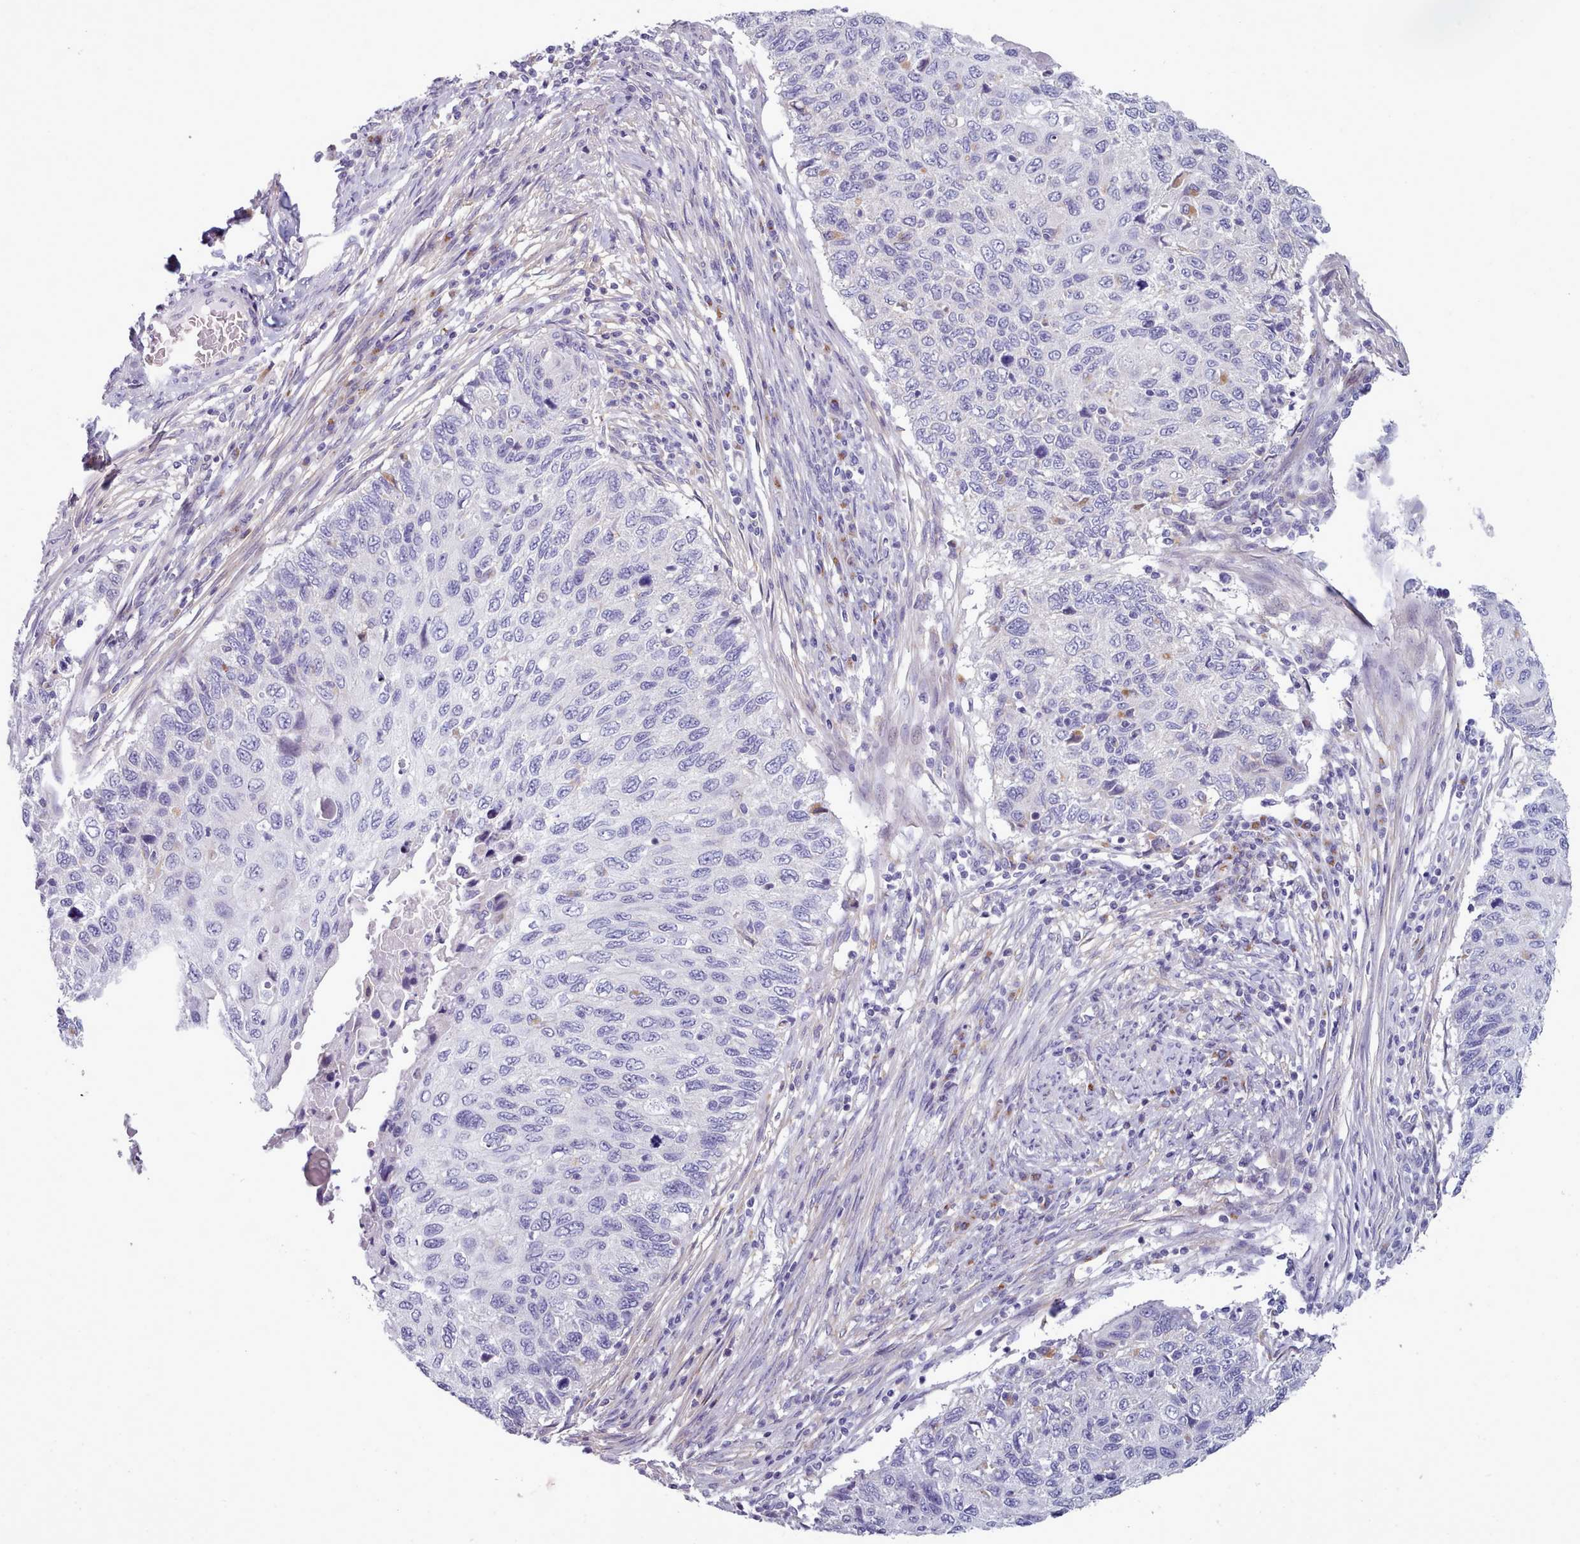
{"staining": {"intensity": "negative", "quantity": "none", "location": "none"}, "tissue": "cervical cancer", "cell_type": "Tumor cells", "image_type": "cancer", "snomed": [{"axis": "morphology", "description": "Squamous cell carcinoma, NOS"}, {"axis": "topography", "description": "Cervix"}], "caption": "The histopathology image demonstrates no staining of tumor cells in cervical cancer (squamous cell carcinoma).", "gene": "MYRFL", "patient": {"sex": "female", "age": 70}}